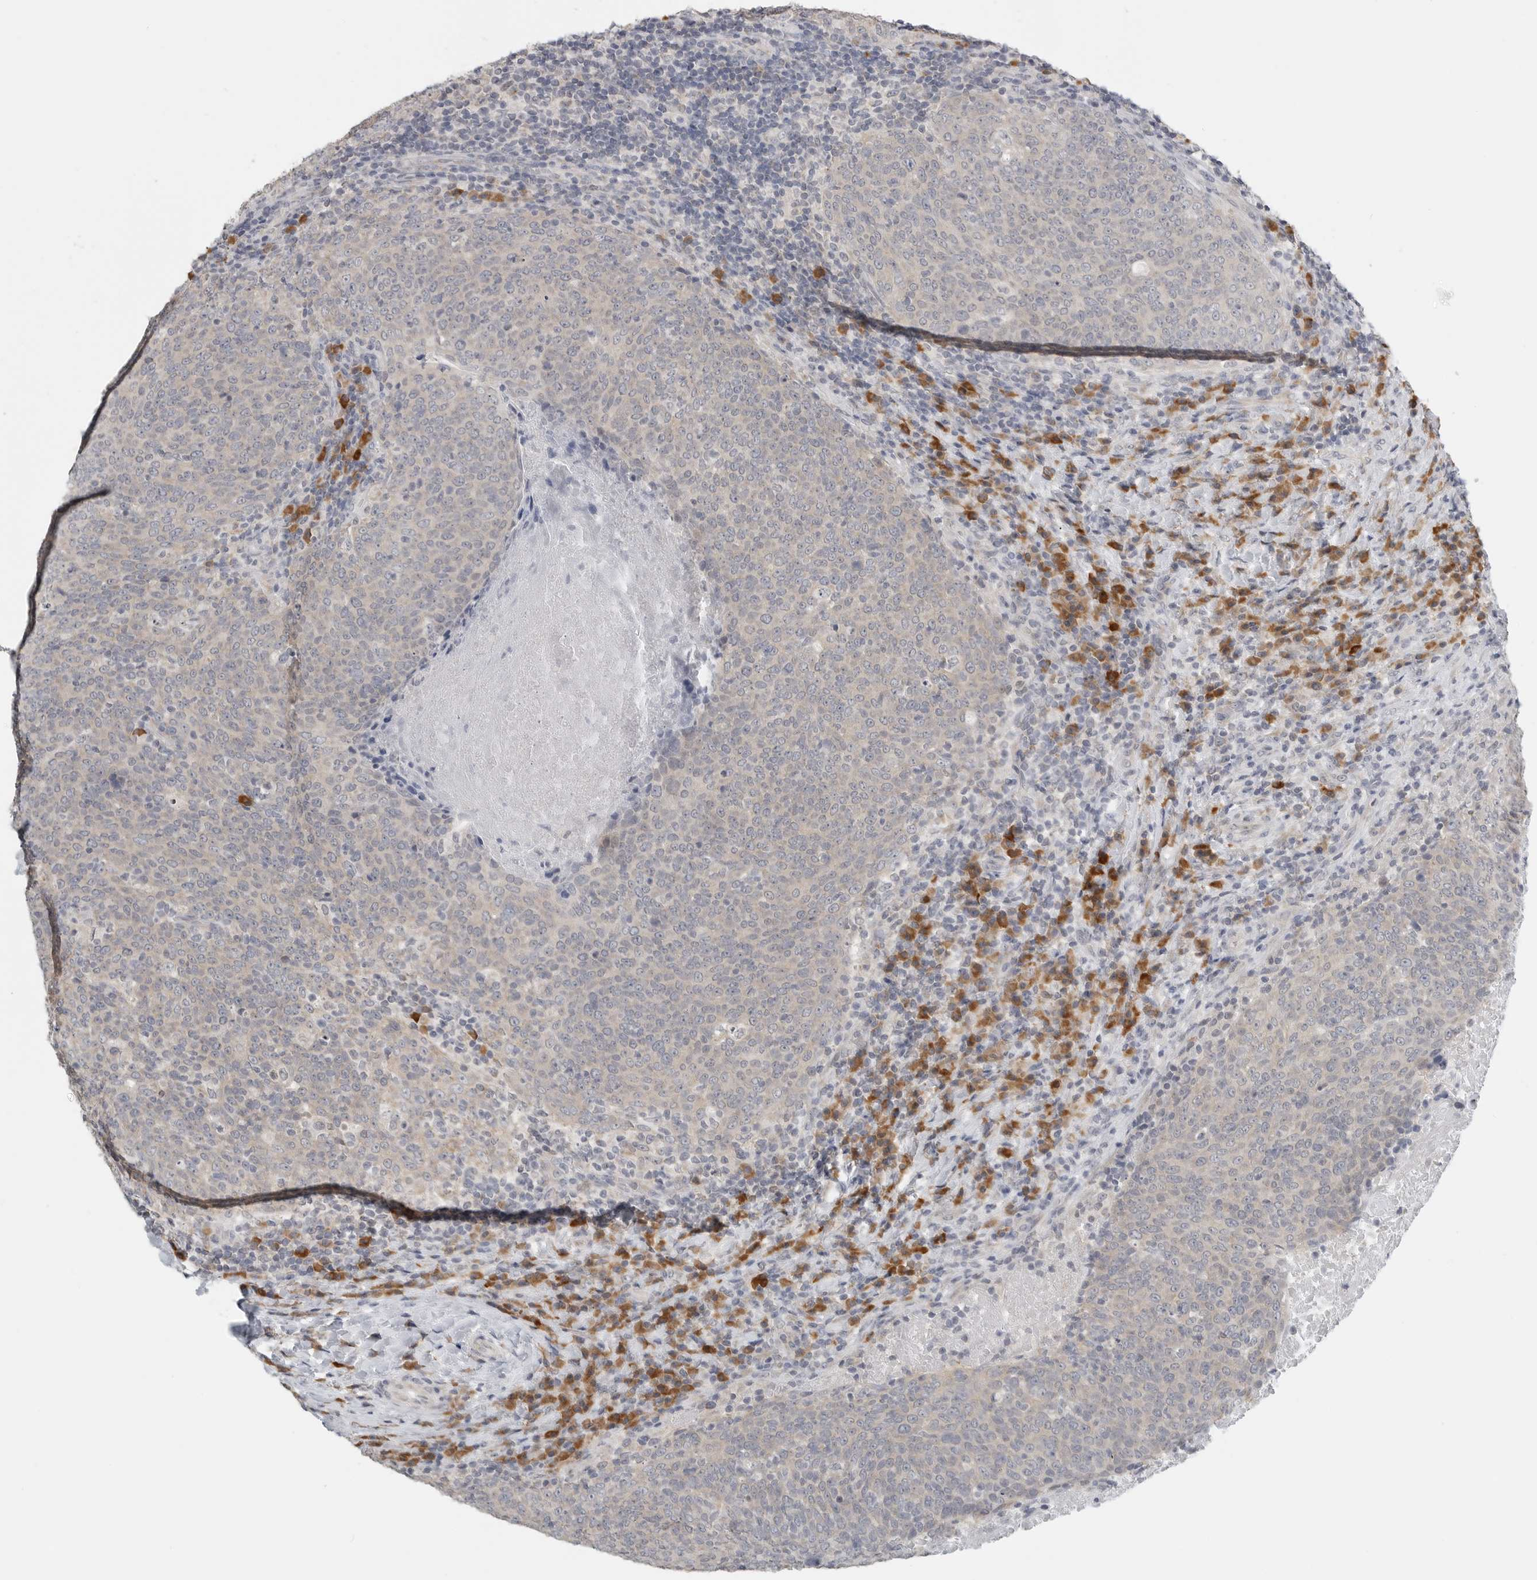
{"staining": {"intensity": "weak", "quantity": "25%-75%", "location": "cytoplasmic/membranous"}, "tissue": "head and neck cancer", "cell_type": "Tumor cells", "image_type": "cancer", "snomed": [{"axis": "morphology", "description": "Squamous cell carcinoma, NOS"}, {"axis": "morphology", "description": "Squamous cell carcinoma, metastatic, NOS"}, {"axis": "topography", "description": "Lymph node"}, {"axis": "topography", "description": "Head-Neck"}], "caption": "High-power microscopy captured an immunohistochemistry histopathology image of head and neck squamous cell carcinoma, revealing weak cytoplasmic/membranous positivity in approximately 25%-75% of tumor cells.", "gene": "IL12RB2", "patient": {"sex": "male", "age": 62}}